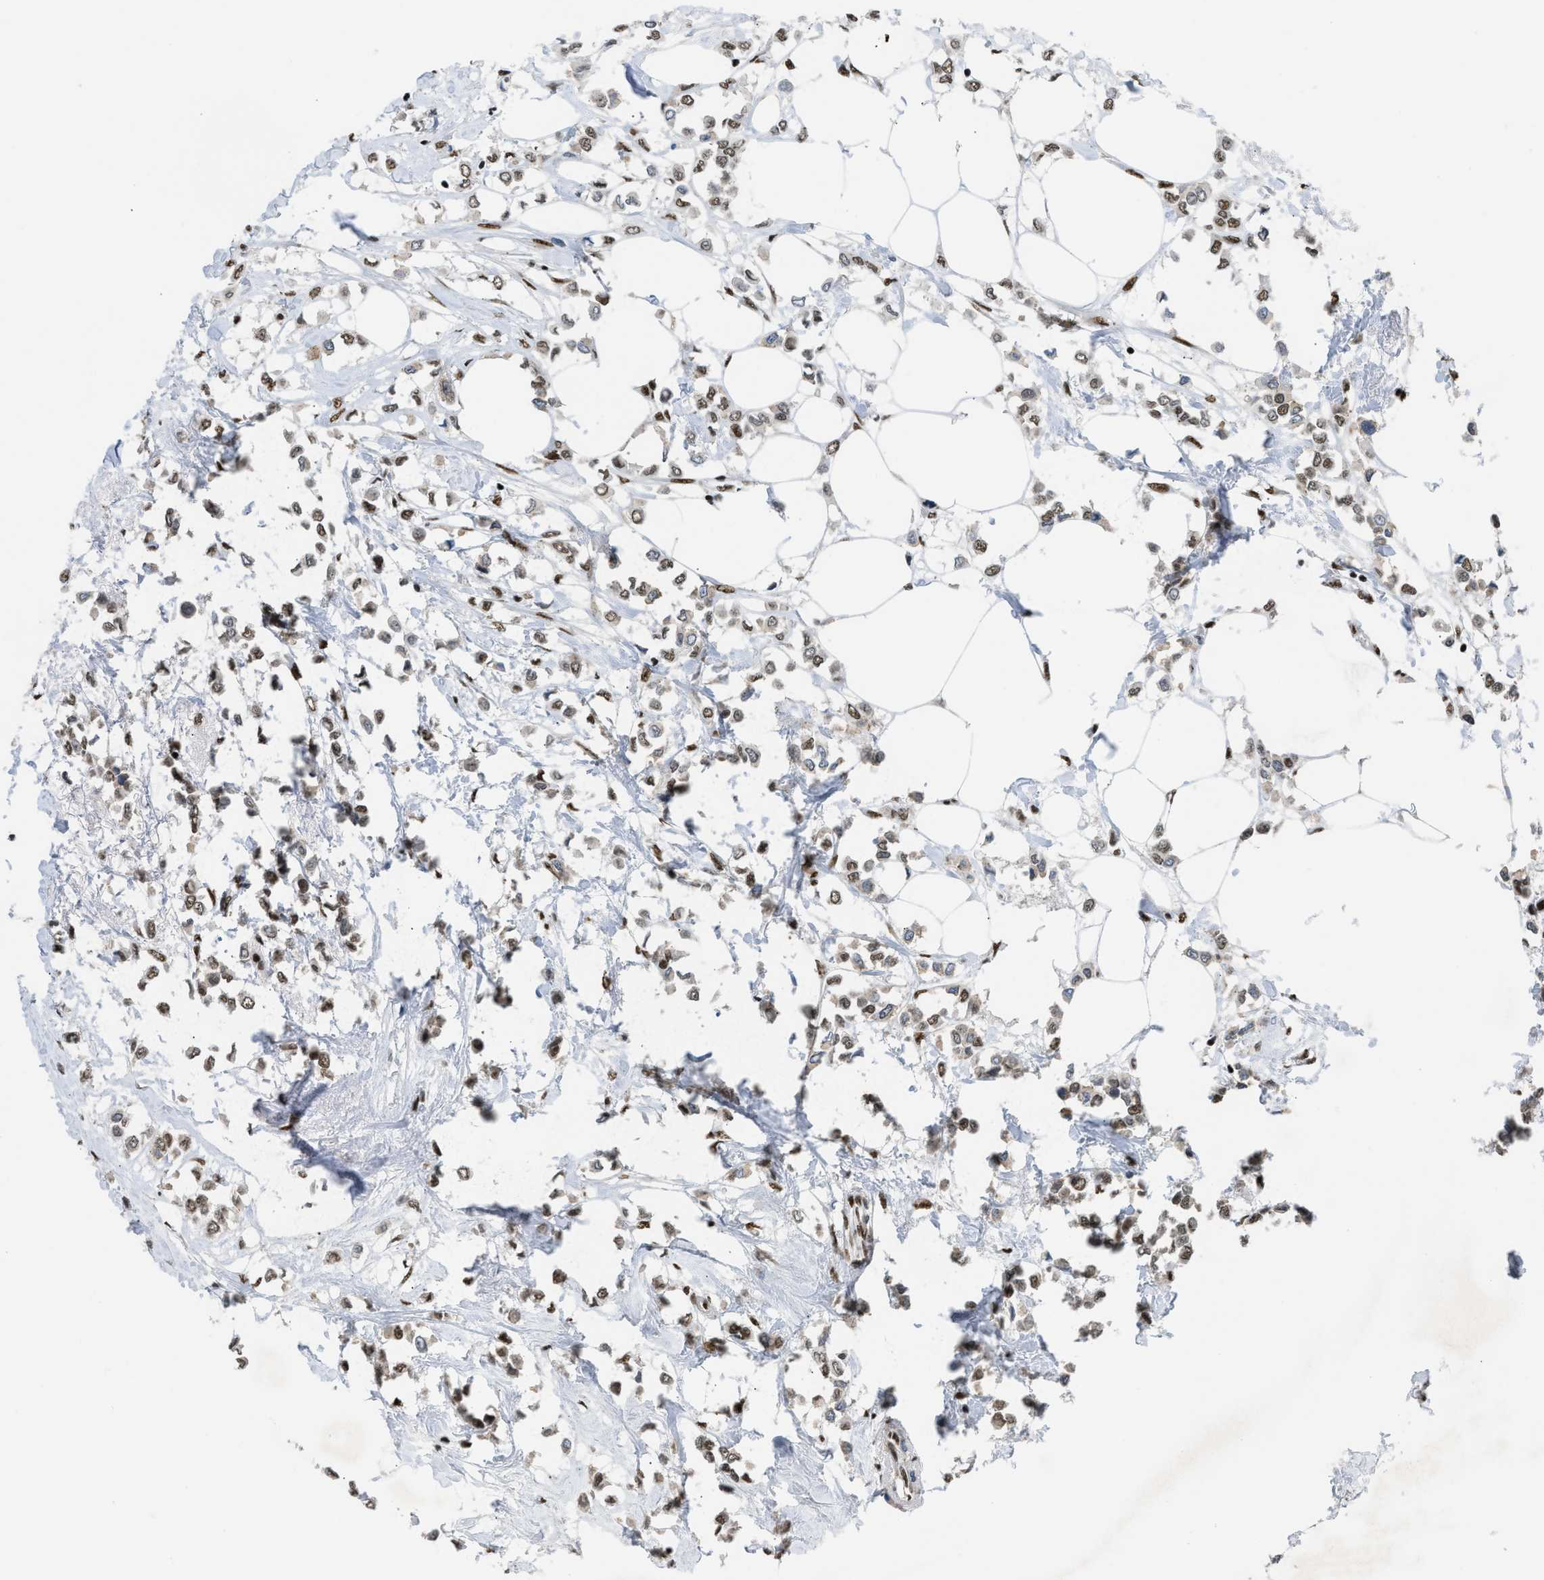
{"staining": {"intensity": "moderate", "quantity": ">75%", "location": "nuclear"}, "tissue": "breast cancer", "cell_type": "Tumor cells", "image_type": "cancer", "snomed": [{"axis": "morphology", "description": "Lobular carcinoma"}, {"axis": "topography", "description": "Breast"}], "caption": "A micrograph of breast cancer (lobular carcinoma) stained for a protein reveals moderate nuclear brown staining in tumor cells.", "gene": "SCAF4", "patient": {"sex": "female", "age": 51}}